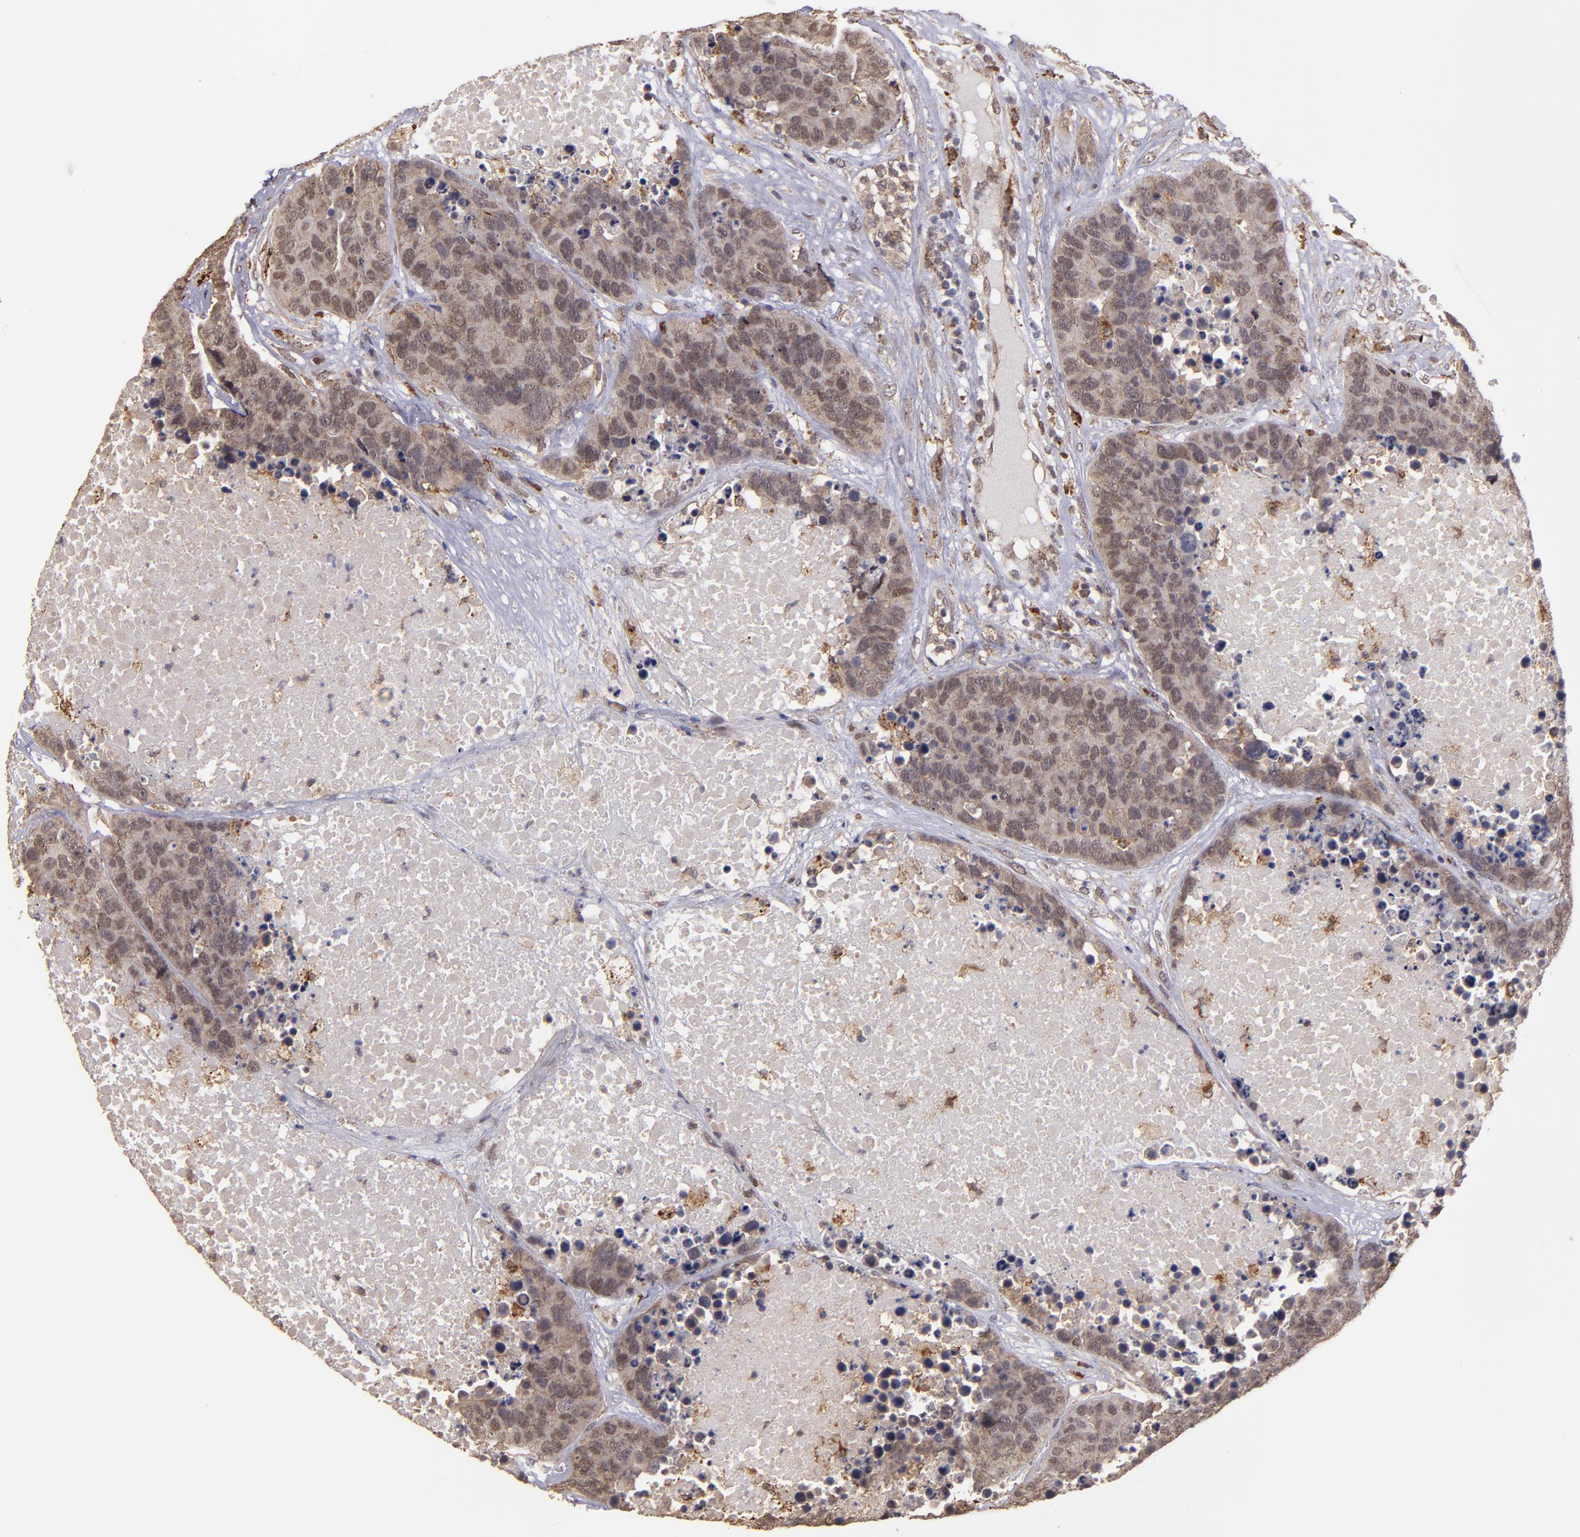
{"staining": {"intensity": "moderate", "quantity": ">75%", "location": "cytoplasmic/membranous,nuclear"}, "tissue": "carcinoid", "cell_type": "Tumor cells", "image_type": "cancer", "snomed": [{"axis": "morphology", "description": "Carcinoid, malignant, NOS"}, {"axis": "topography", "description": "Lung"}], "caption": "A photomicrograph of human carcinoid stained for a protein exhibits moderate cytoplasmic/membranous and nuclear brown staining in tumor cells.", "gene": "SIPA1L1", "patient": {"sex": "male", "age": 60}}